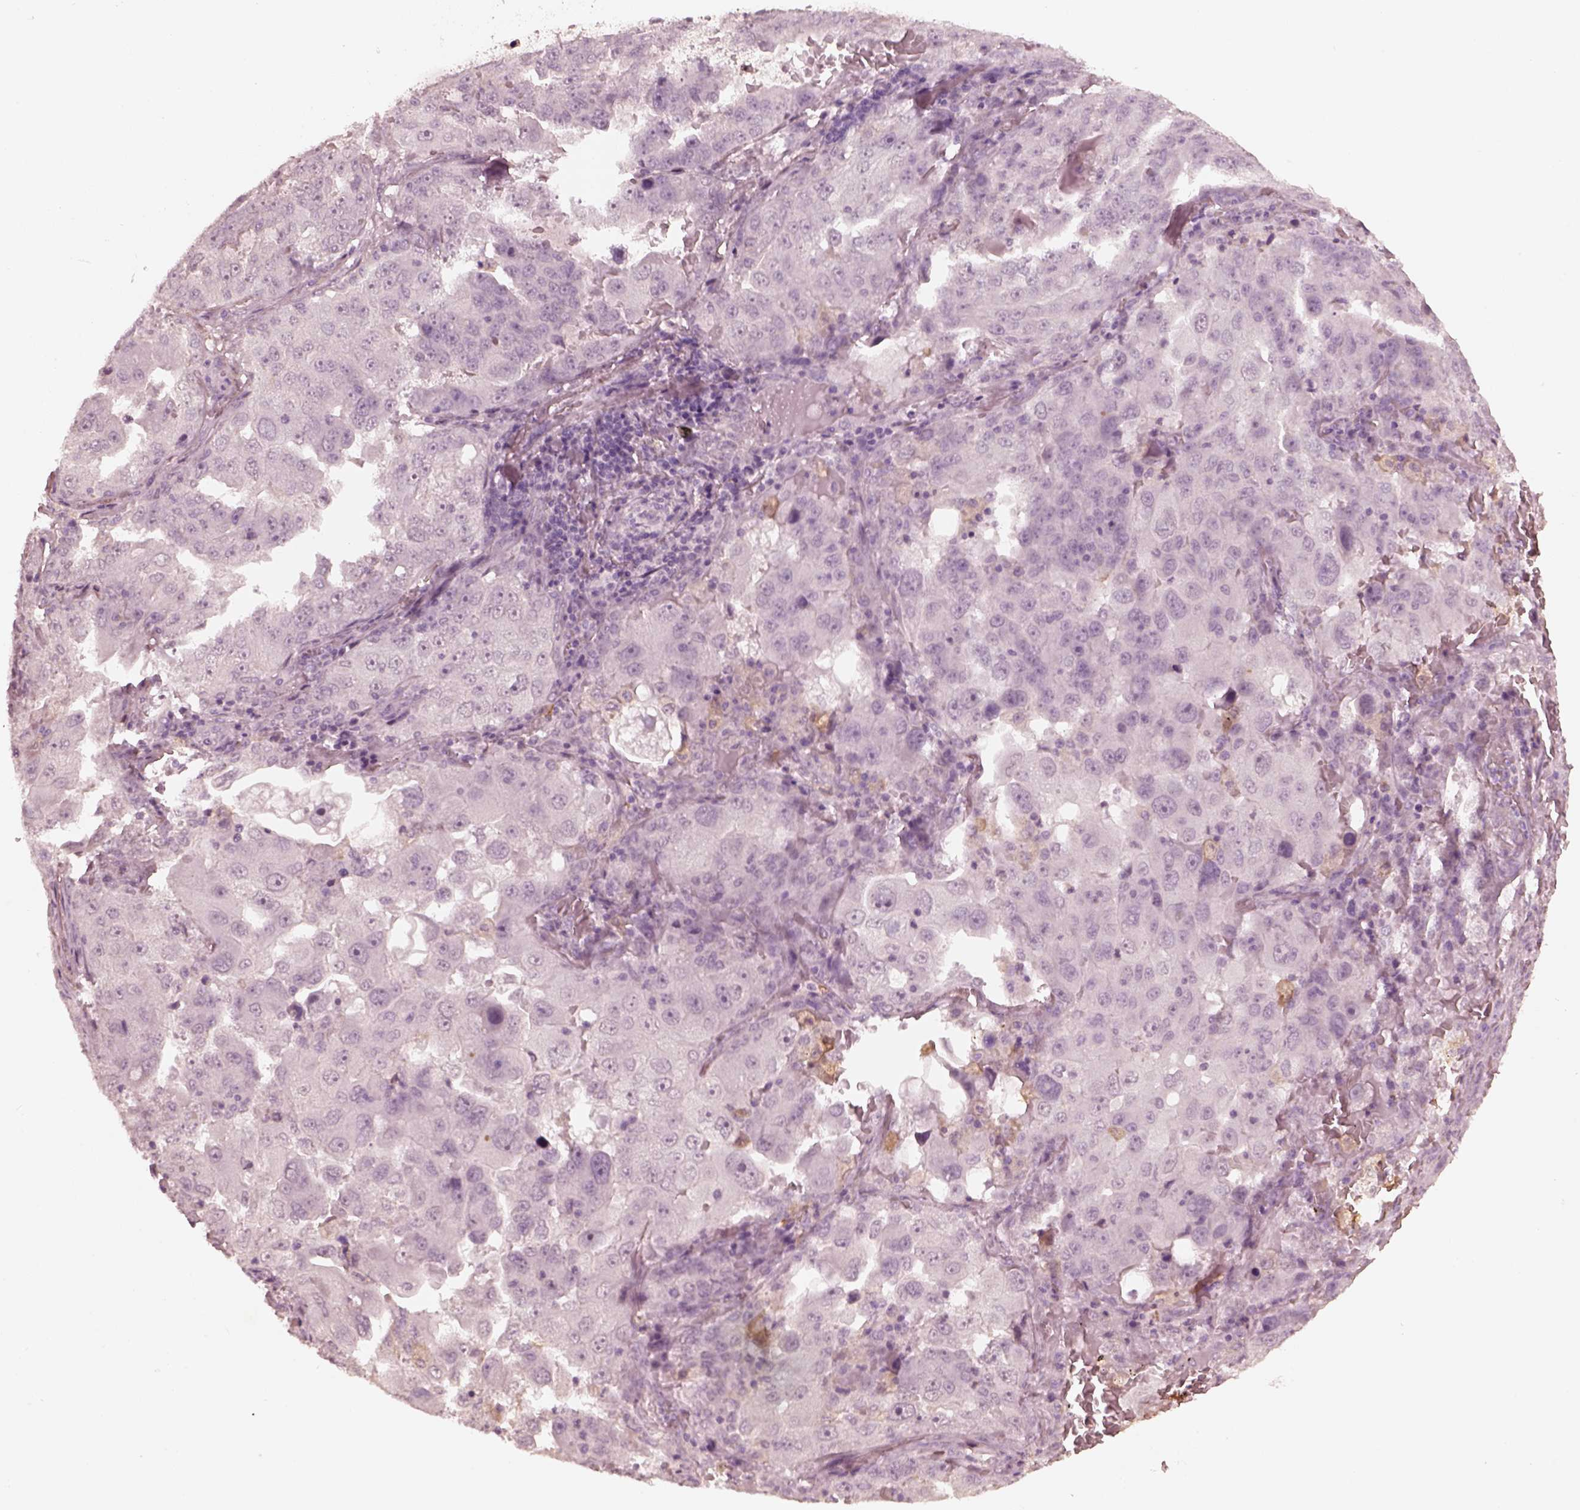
{"staining": {"intensity": "negative", "quantity": "none", "location": "none"}, "tissue": "lung cancer", "cell_type": "Tumor cells", "image_type": "cancer", "snomed": [{"axis": "morphology", "description": "Adenocarcinoma, NOS"}, {"axis": "topography", "description": "Lung"}], "caption": "Lung cancer (adenocarcinoma) was stained to show a protein in brown. There is no significant staining in tumor cells.", "gene": "KRT79", "patient": {"sex": "female", "age": 61}}